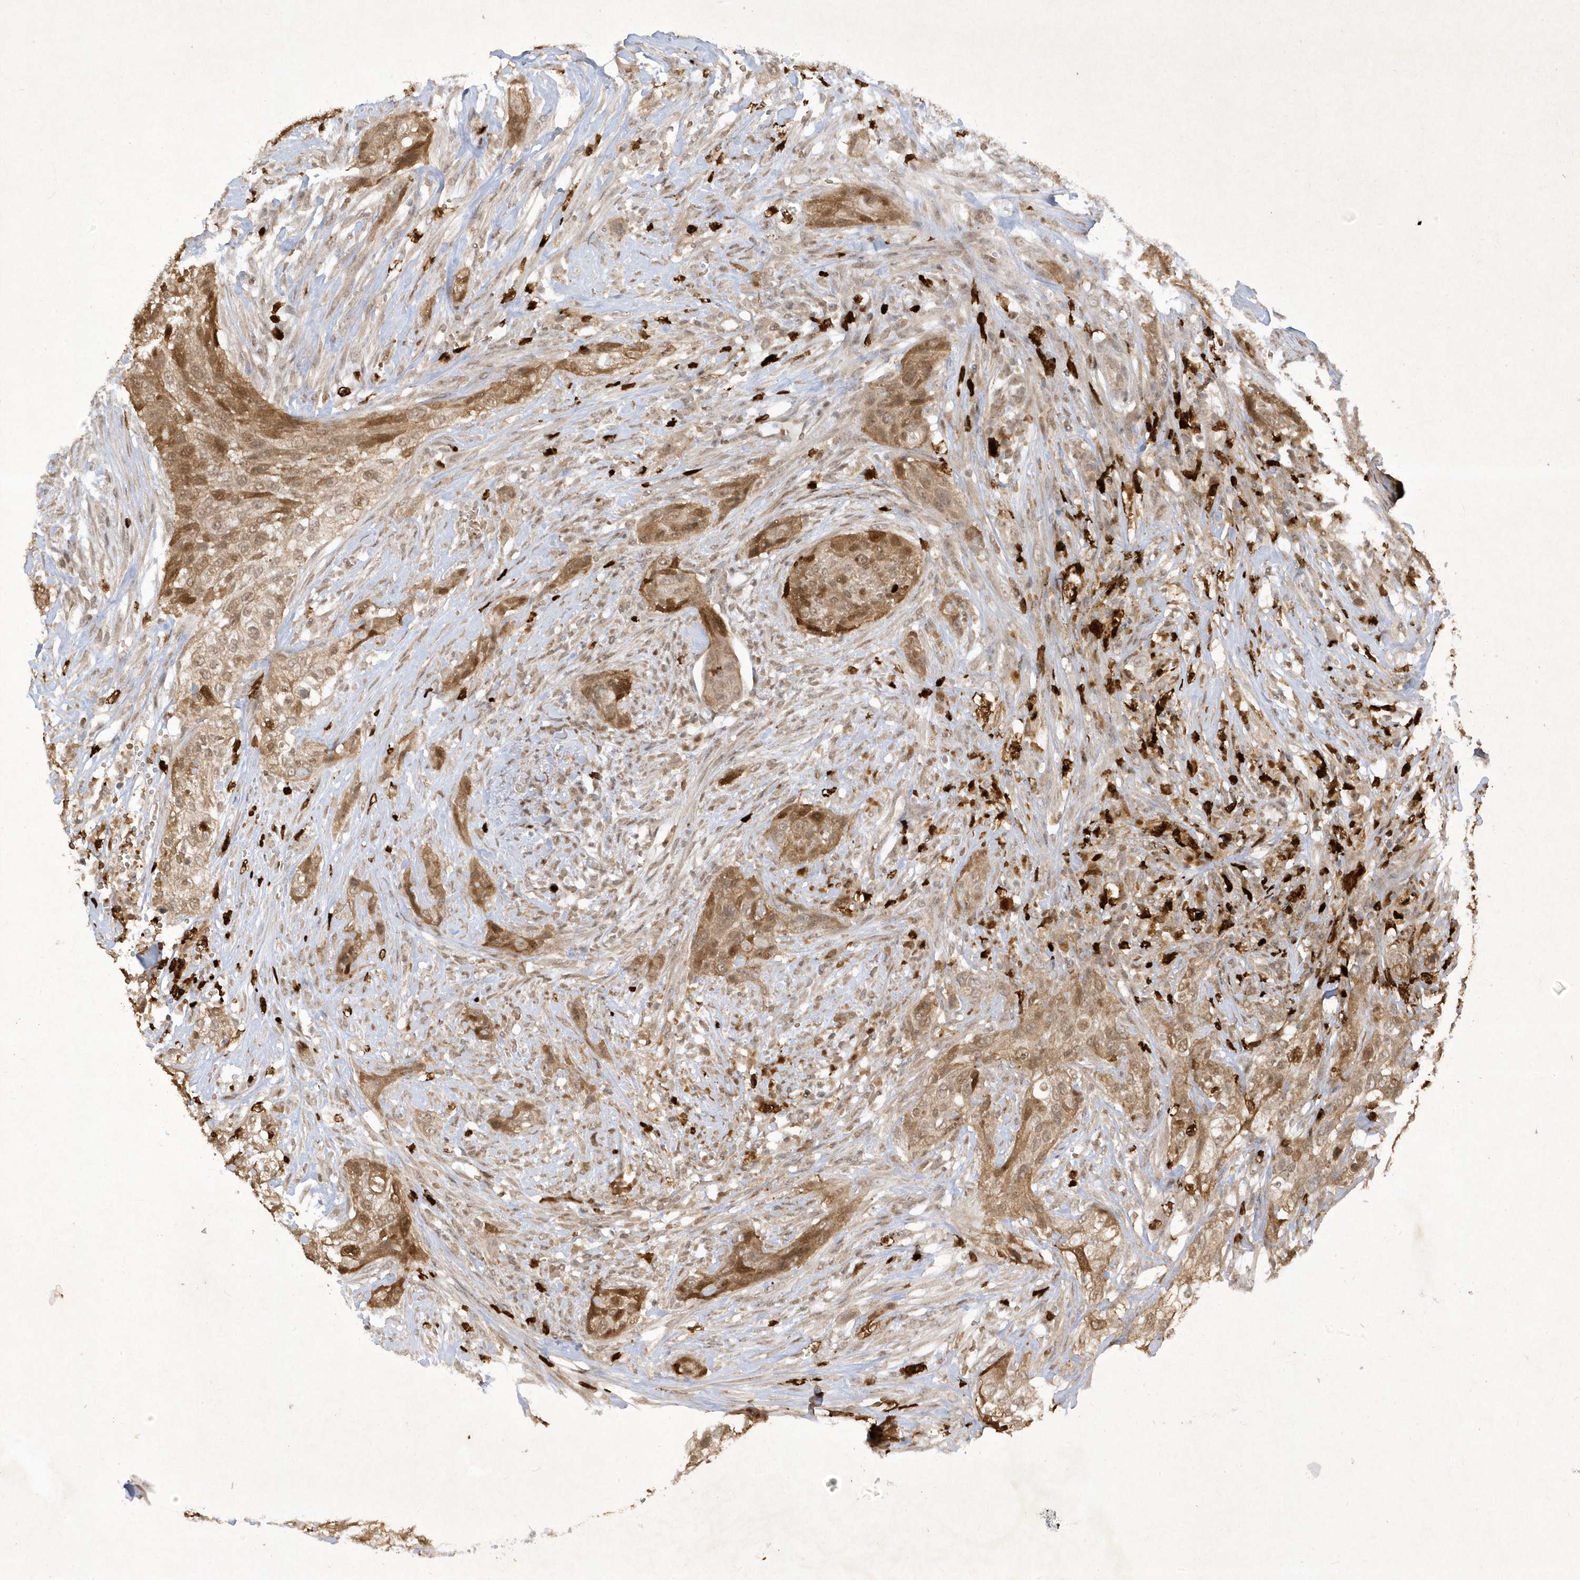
{"staining": {"intensity": "moderate", "quantity": ">75%", "location": "cytoplasmic/membranous,nuclear"}, "tissue": "urothelial cancer", "cell_type": "Tumor cells", "image_type": "cancer", "snomed": [{"axis": "morphology", "description": "Urothelial carcinoma, High grade"}, {"axis": "topography", "description": "Urinary bladder"}], "caption": "A photomicrograph showing moderate cytoplasmic/membranous and nuclear positivity in approximately >75% of tumor cells in urothelial cancer, as visualized by brown immunohistochemical staining.", "gene": "ZNF213", "patient": {"sex": "male", "age": 35}}